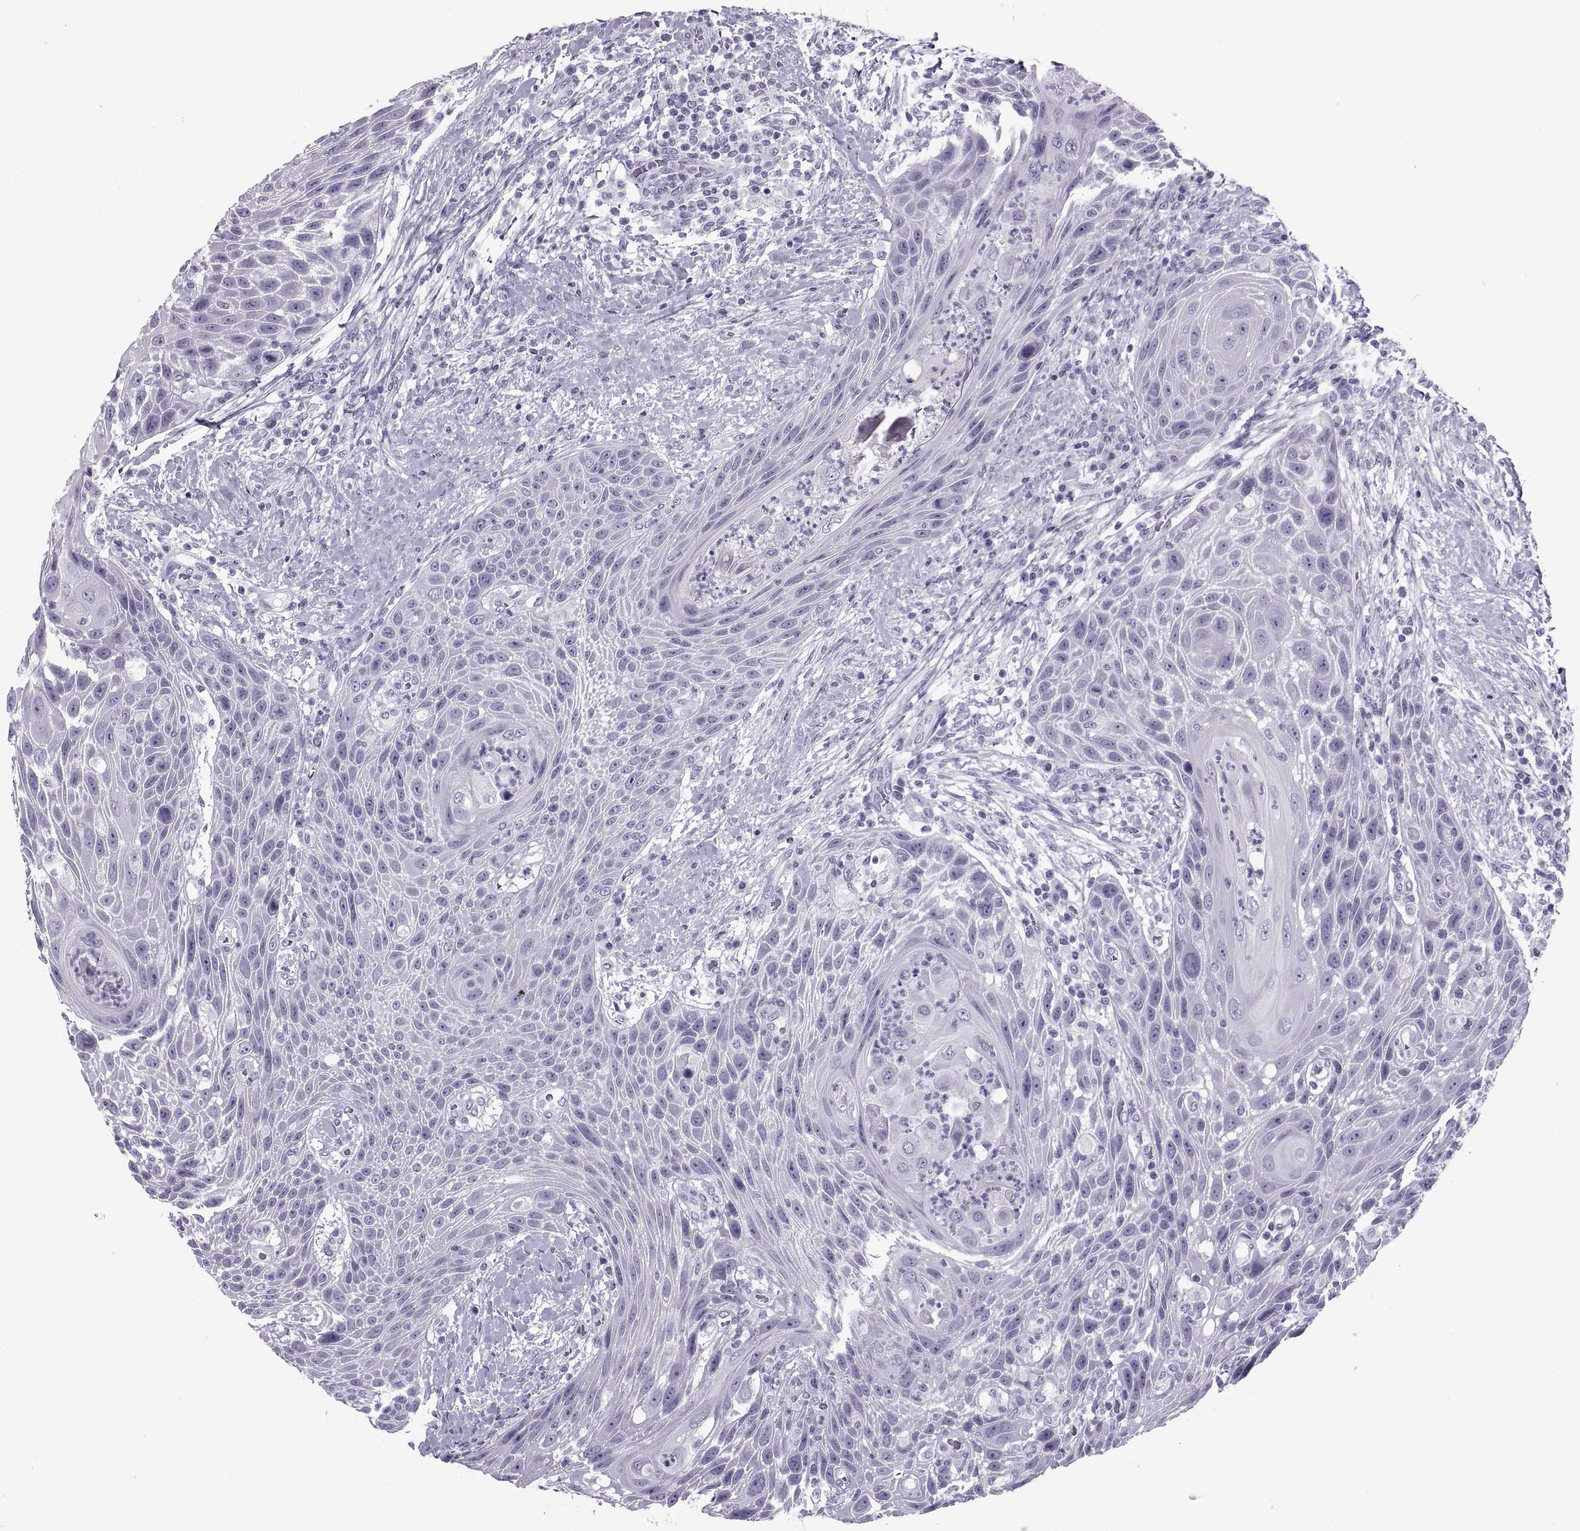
{"staining": {"intensity": "negative", "quantity": "none", "location": "none"}, "tissue": "head and neck cancer", "cell_type": "Tumor cells", "image_type": "cancer", "snomed": [{"axis": "morphology", "description": "Squamous cell carcinoma, NOS"}, {"axis": "topography", "description": "Head-Neck"}], "caption": "Photomicrograph shows no protein expression in tumor cells of head and neck cancer tissue.", "gene": "RLBP1", "patient": {"sex": "male", "age": 69}}